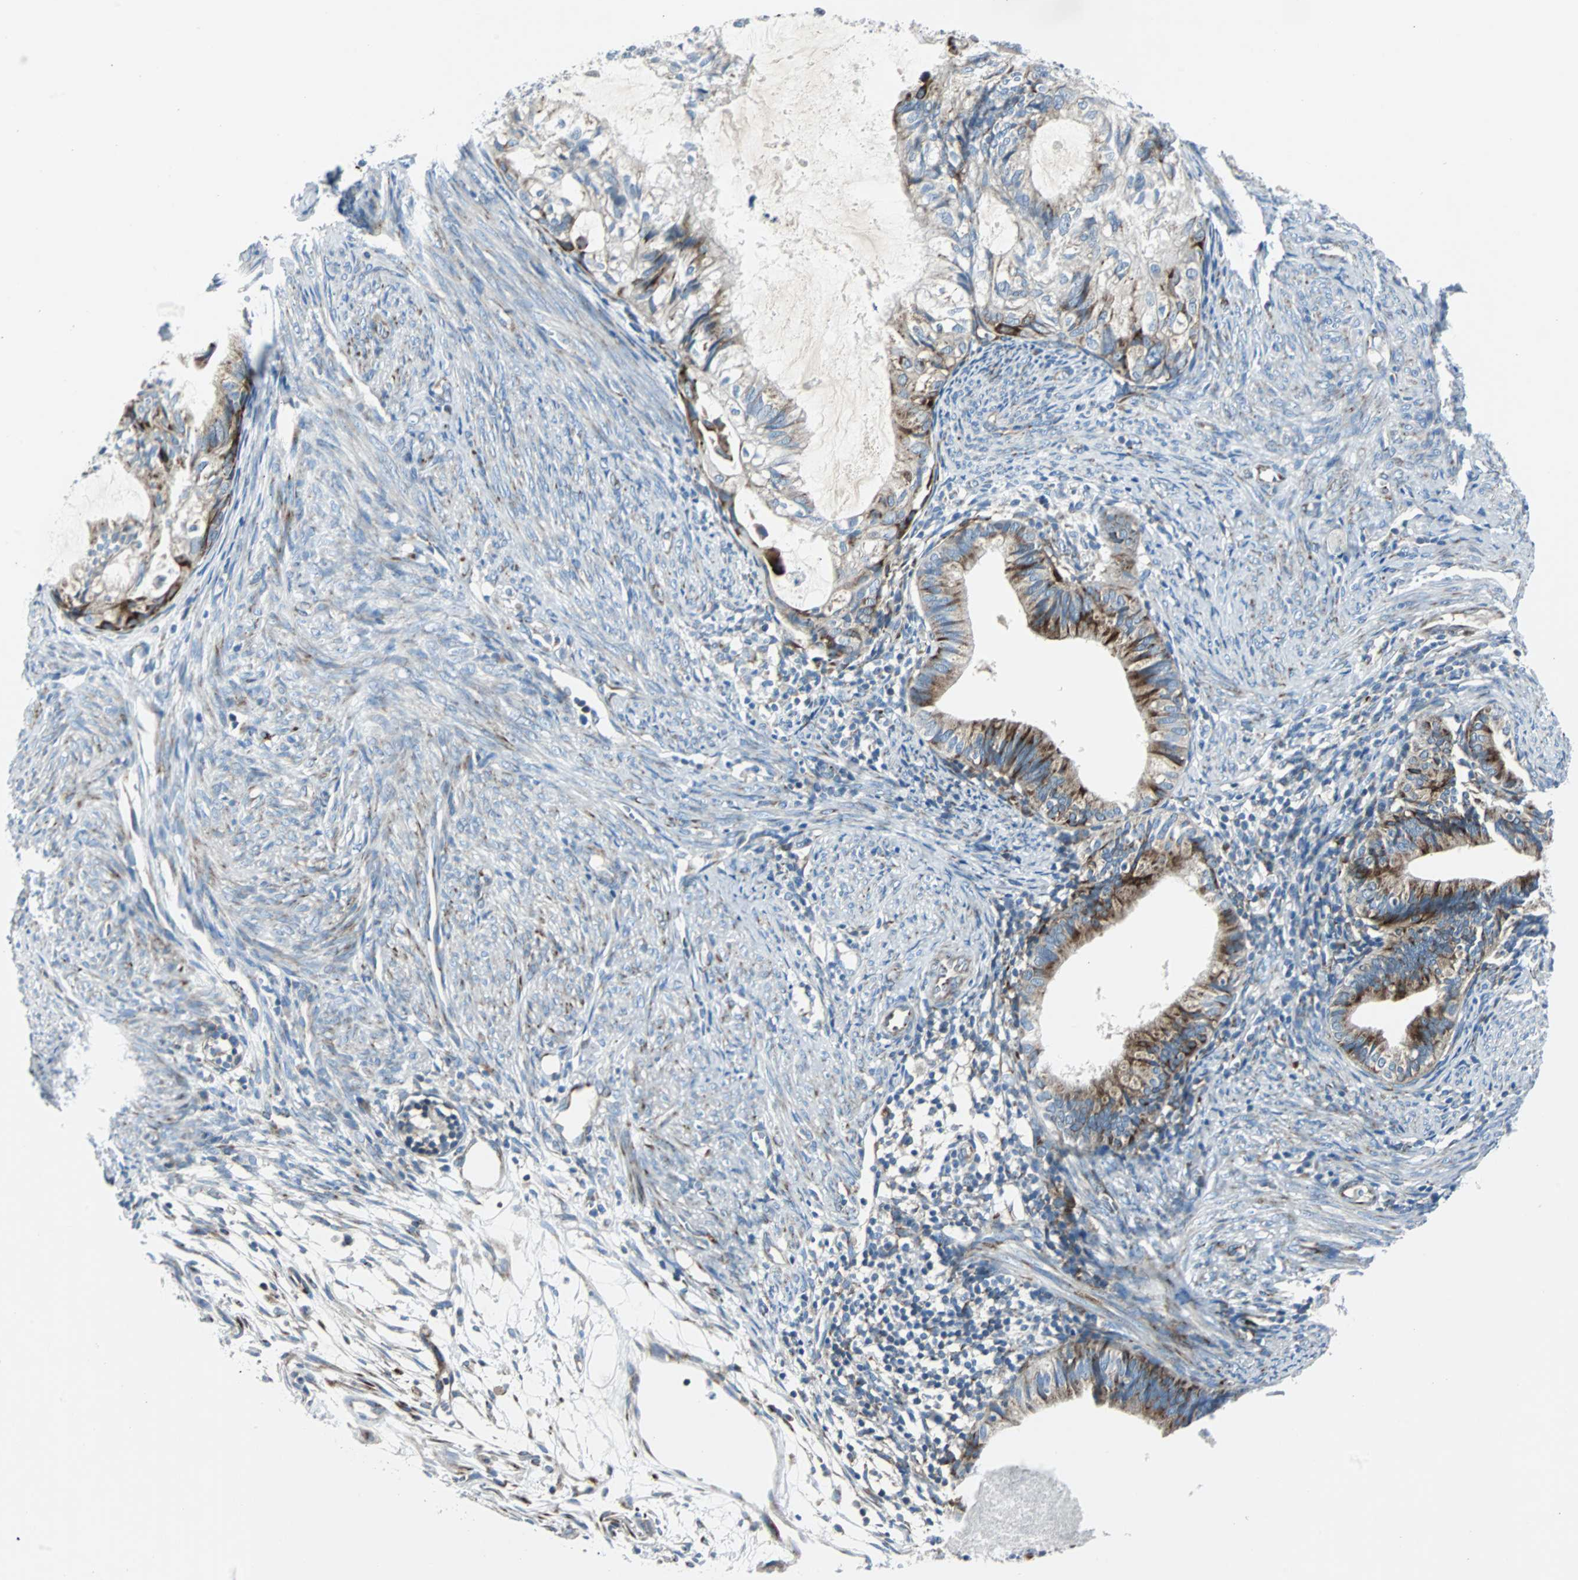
{"staining": {"intensity": "moderate", "quantity": ">75%", "location": "cytoplasmic/membranous"}, "tissue": "cervical cancer", "cell_type": "Tumor cells", "image_type": "cancer", "snomed": [{"axis": "morphology", "description": "Normal tissue, NOS"}, {"axis": "morphology", "description": "Adenocarcinoma, NOS"}, {"axis": "topography", "description": "Cervix"}, {"axis": "topography", "description": "Endometrium"}], "caption": "An image of human cervical cancer stained for a protein reveals moderate cytoplasmic/membranous brown staining in tumor cells. (DAB (3,3'-diaminobenzidine) IHC with brightfield microscopy, high magnification).", "gene": "BBC3", "patient": {"sex": "female", "age": 86}}